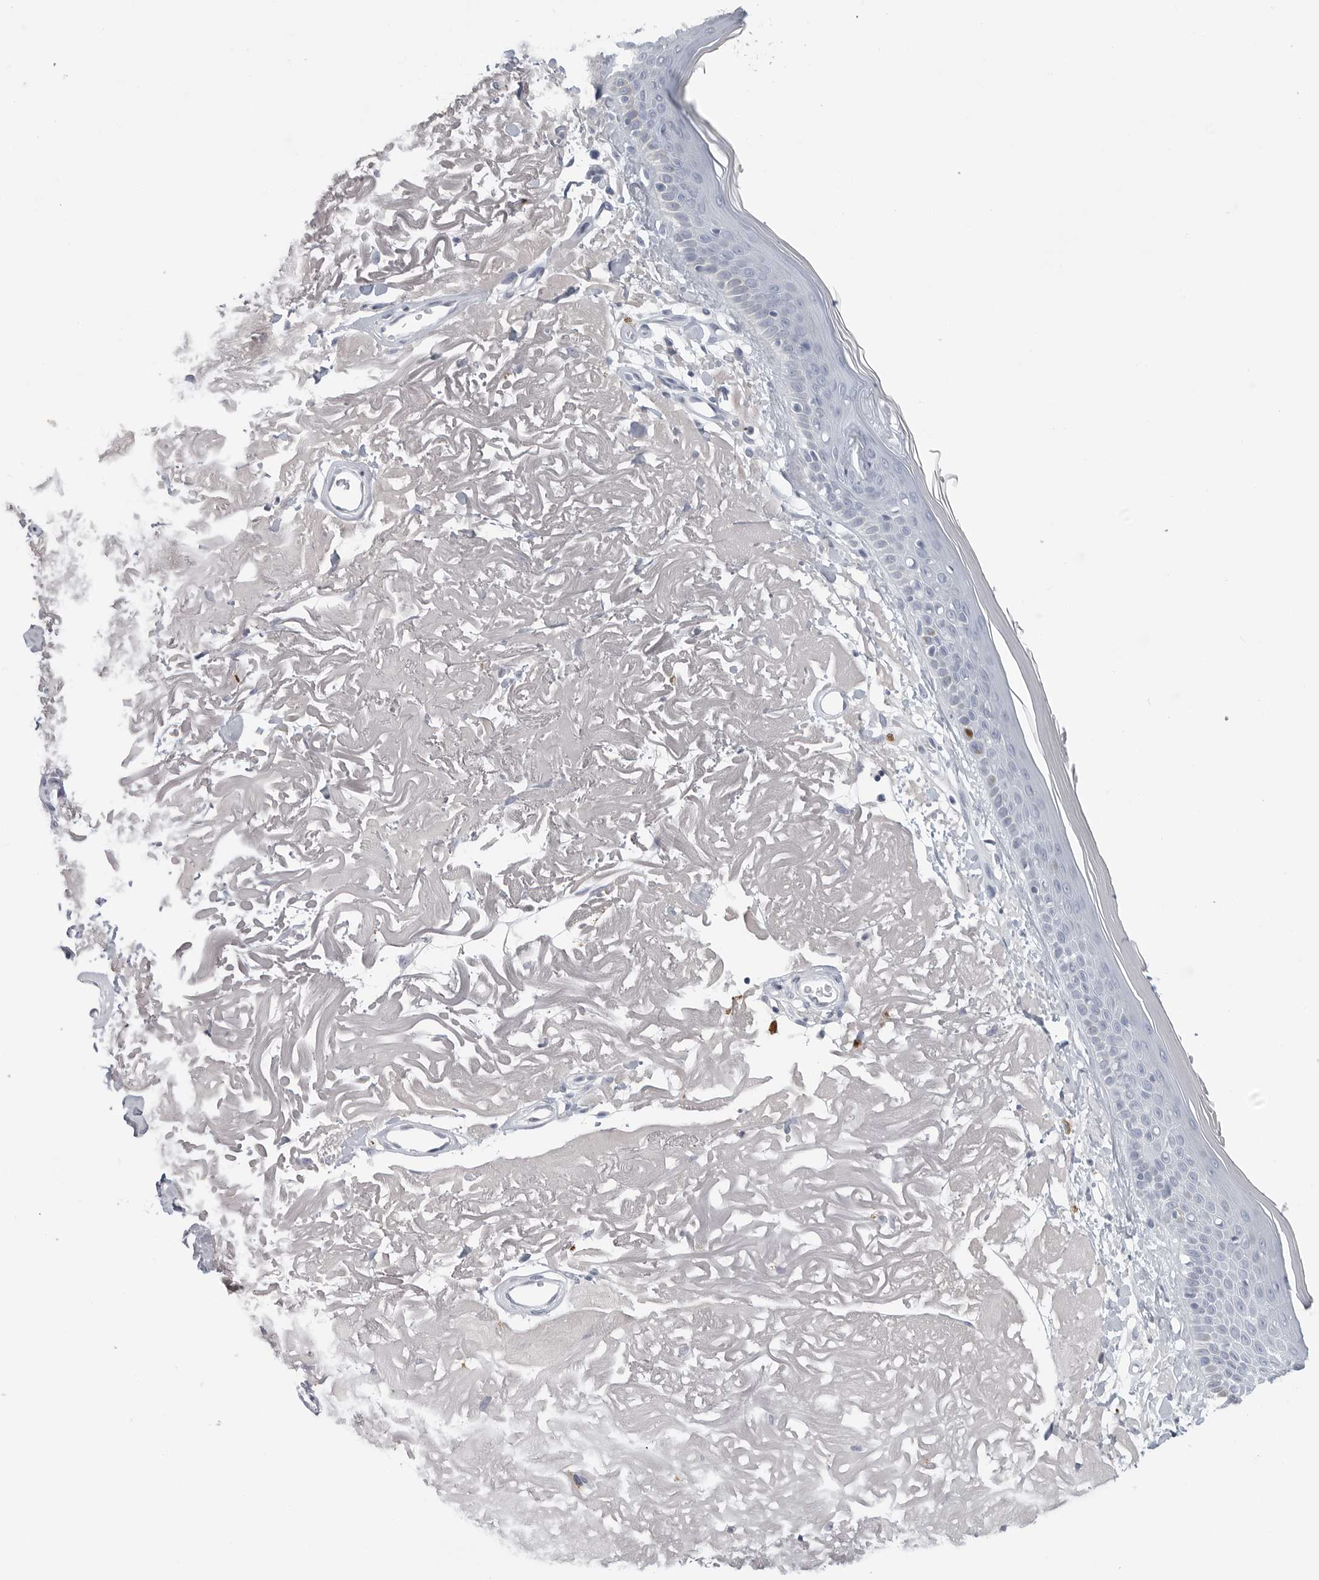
{"staining": {"intensity": "negative", "quantity": "none", "location": "none"}, "tissue": "skin", "cell_type": "Fibroblasts", "image_type": "normal", "snomed": [{"axis": "morphology", "description": "Normal tissue, NOS"}, {"axis": "topography", "description": "Skin"}, {"axis": "topography", "description": "Skeletal muscle"}], "caption": "A micrograph of human skin is negative for staining in fibroblasts. (DAB immunohistochemistry (IHC) with hematoxylin counter stain).", "gene": "AMPD1", "patient": {"sex": "male", "age": 83}}